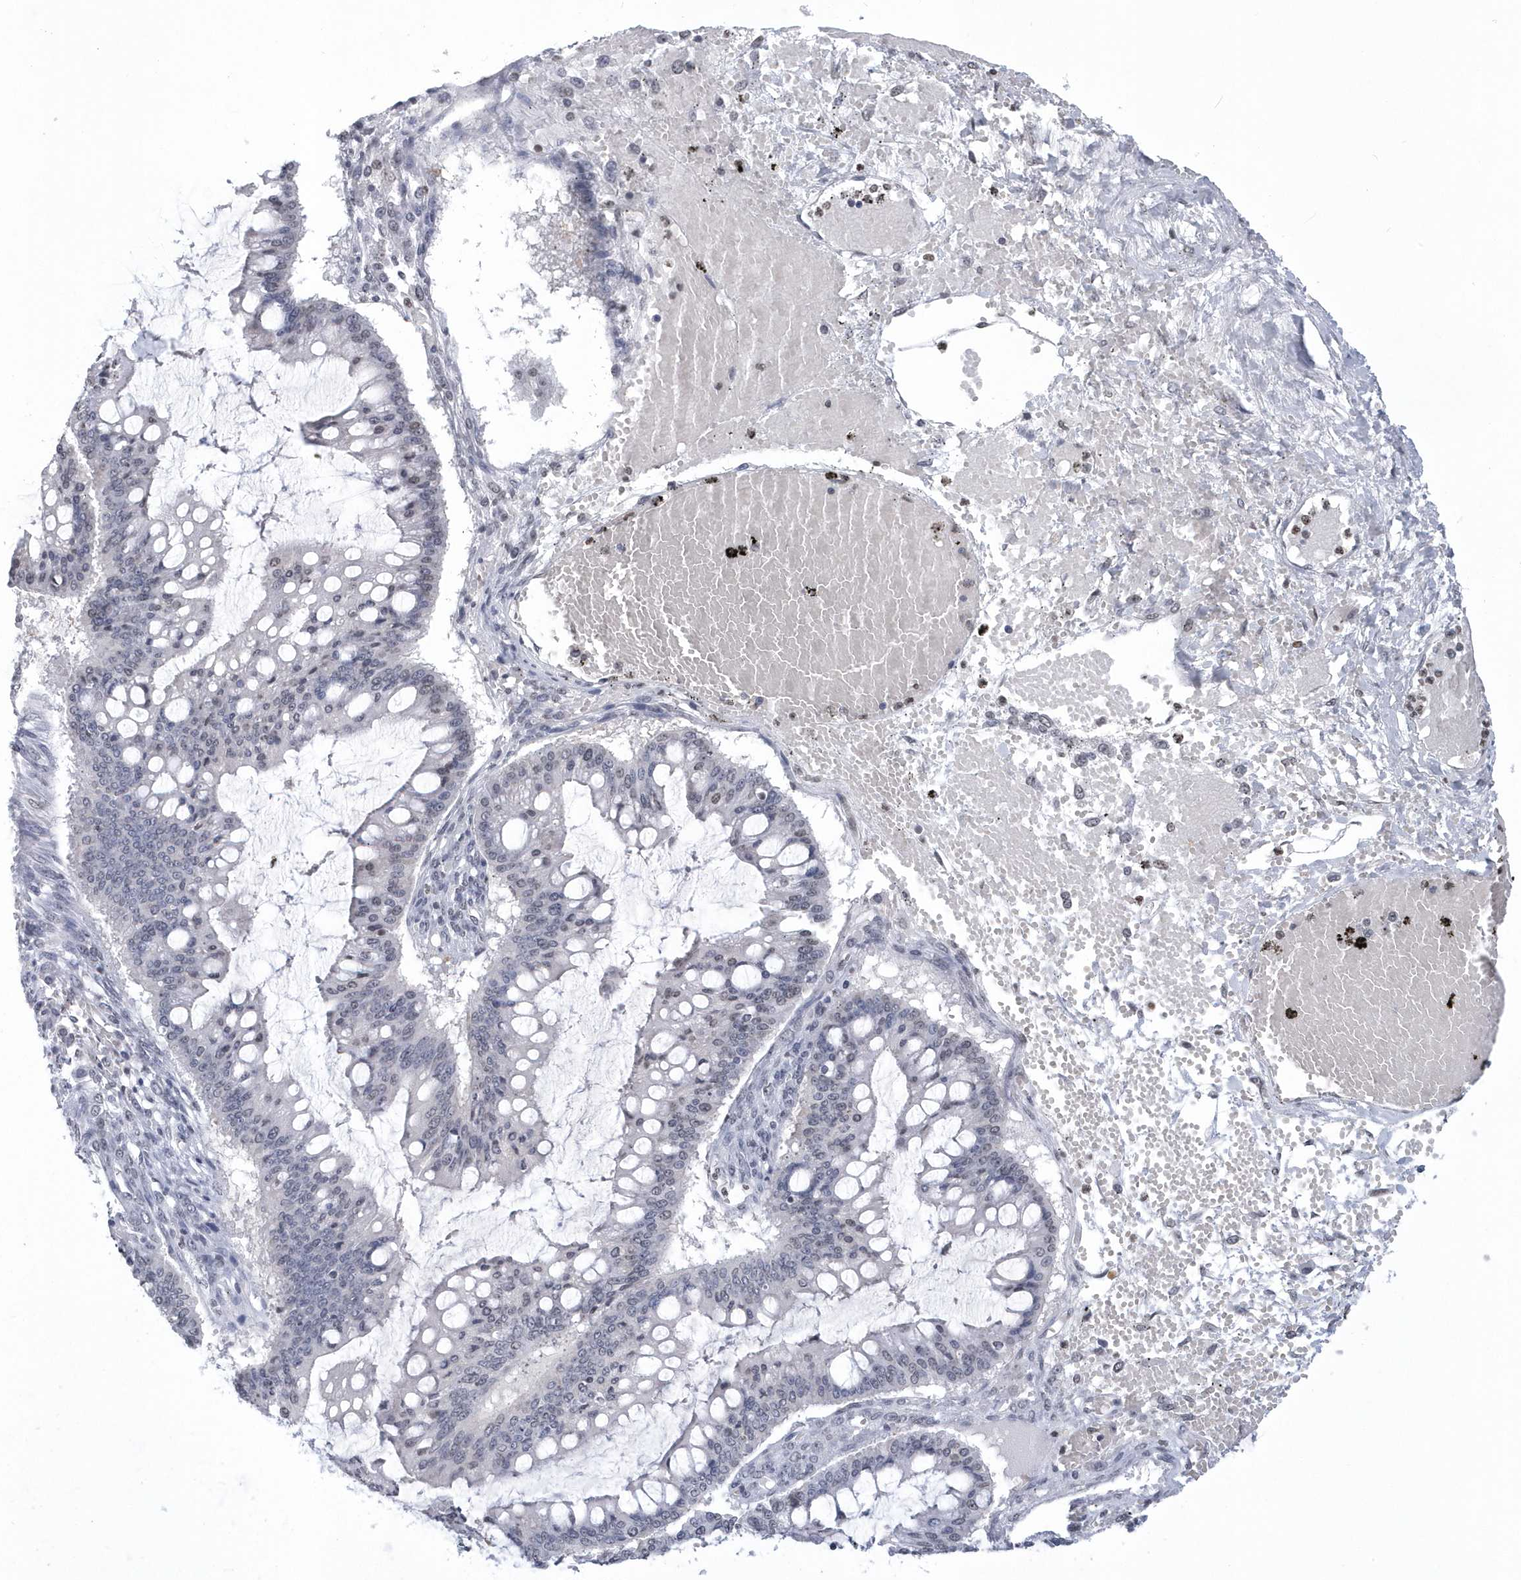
{"staining": {"intensity": "negative", "quantity": "none", "location": "none"}, "tissue": "ovarian cancer", "cell_type": "Tumor cells", "image_type": "cancer", "snomed": [{"axis": "morphology", "description": "Cystadenocarcinoma, mucinous, NOS"}, {"axis": "topography", "description": "Ovary"}], "caption": "This is an IHC image of ovarian cancer. There is no positivity in tumor cells.", "gene": "VWA5B2", "patient": {"sex": "female", "age": 73}}